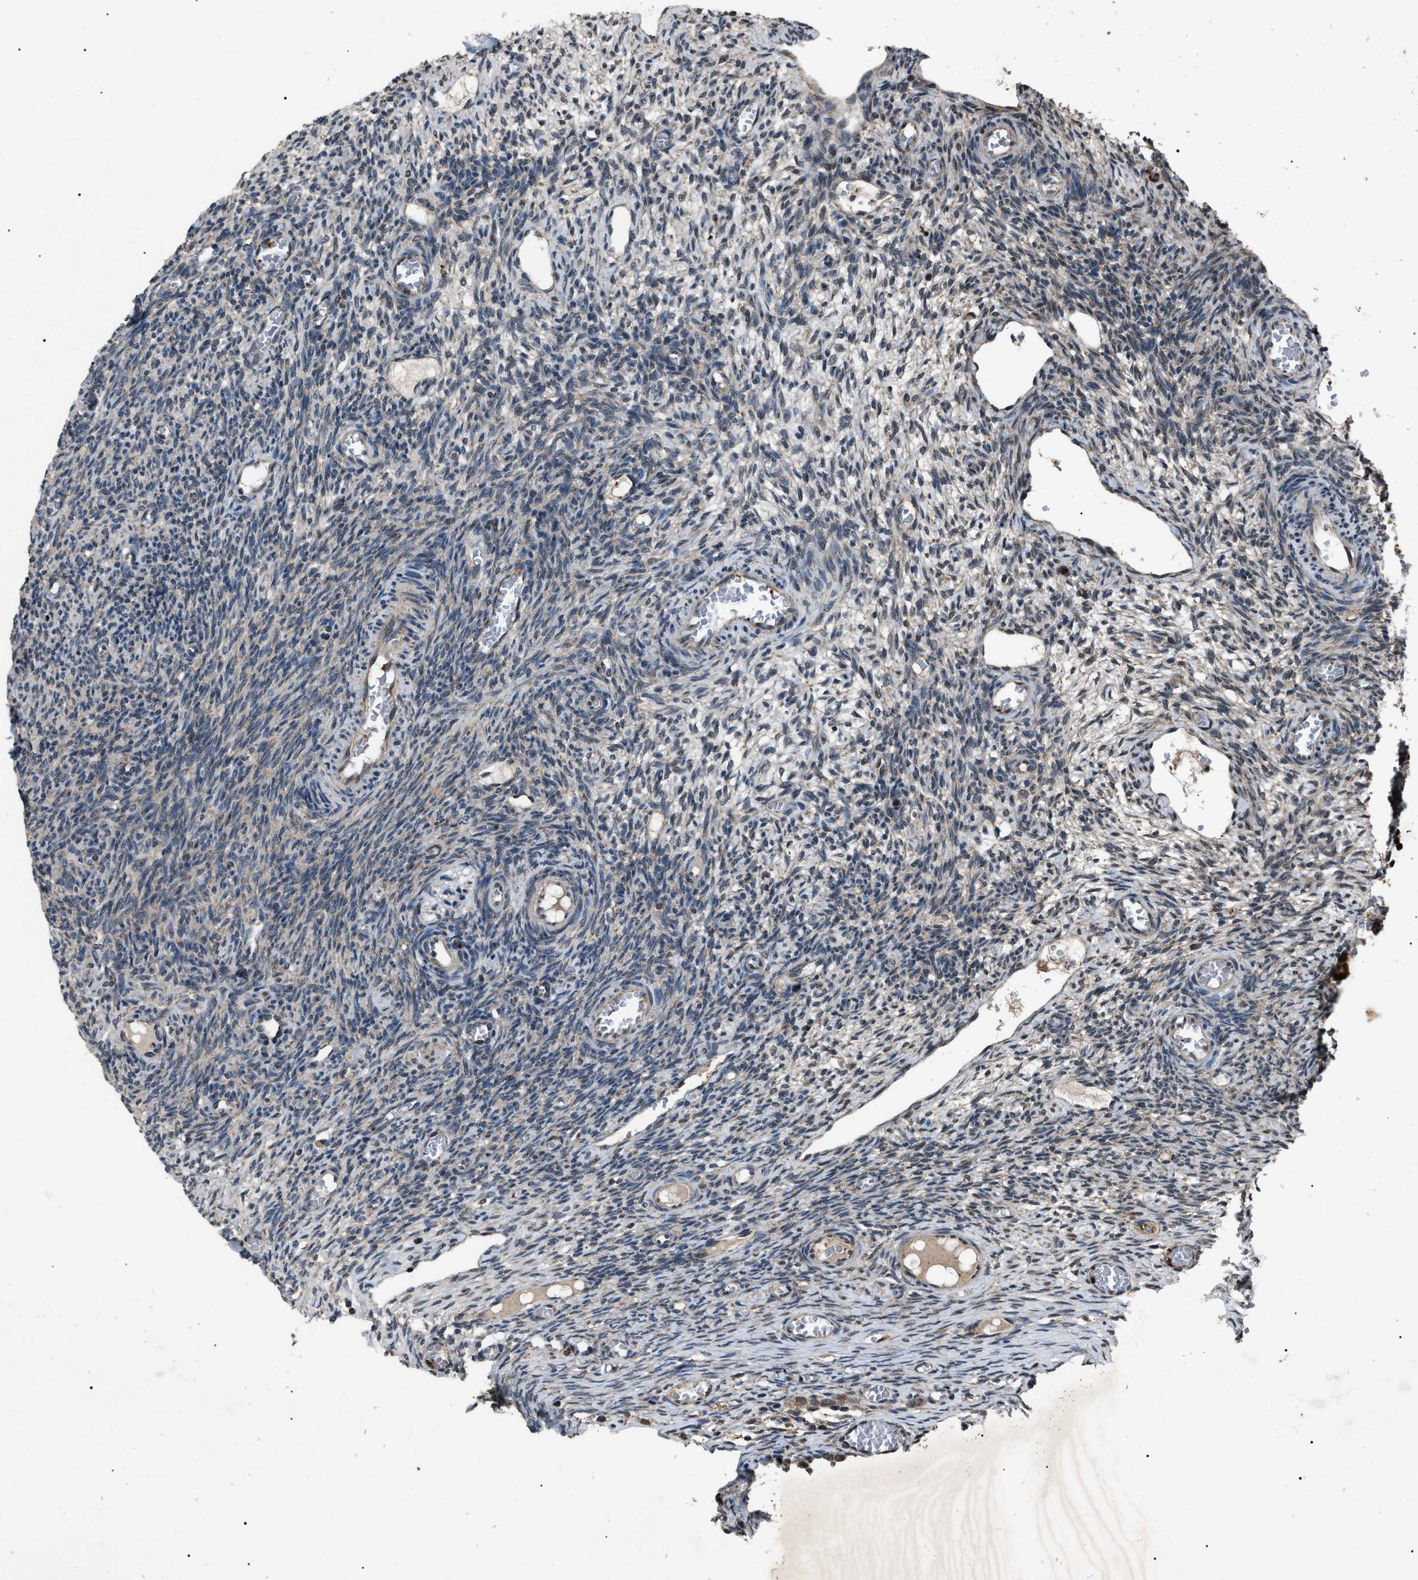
{"staining": {"intensity": "weak", "quantity": "<25%", "location": "cytoplasmic/membranous"}, "tissue": "ovary", "cell_type": "Ovarian stroma cells", "image_type": "normal", "snomed": [{"axis": "morphology", "description": "Normal tissue, NOS"}, {"axis": "topography", "description": "Ovary"}], "caption": "IHC histopathology image of normal ovary stained for a protein (brown), which demonstrates no positivity in ovarian stroma cells. Nuclei are stained in blue.", "gene": "ZFAND2A", "patient": {"sex": "female", "age": 27}}